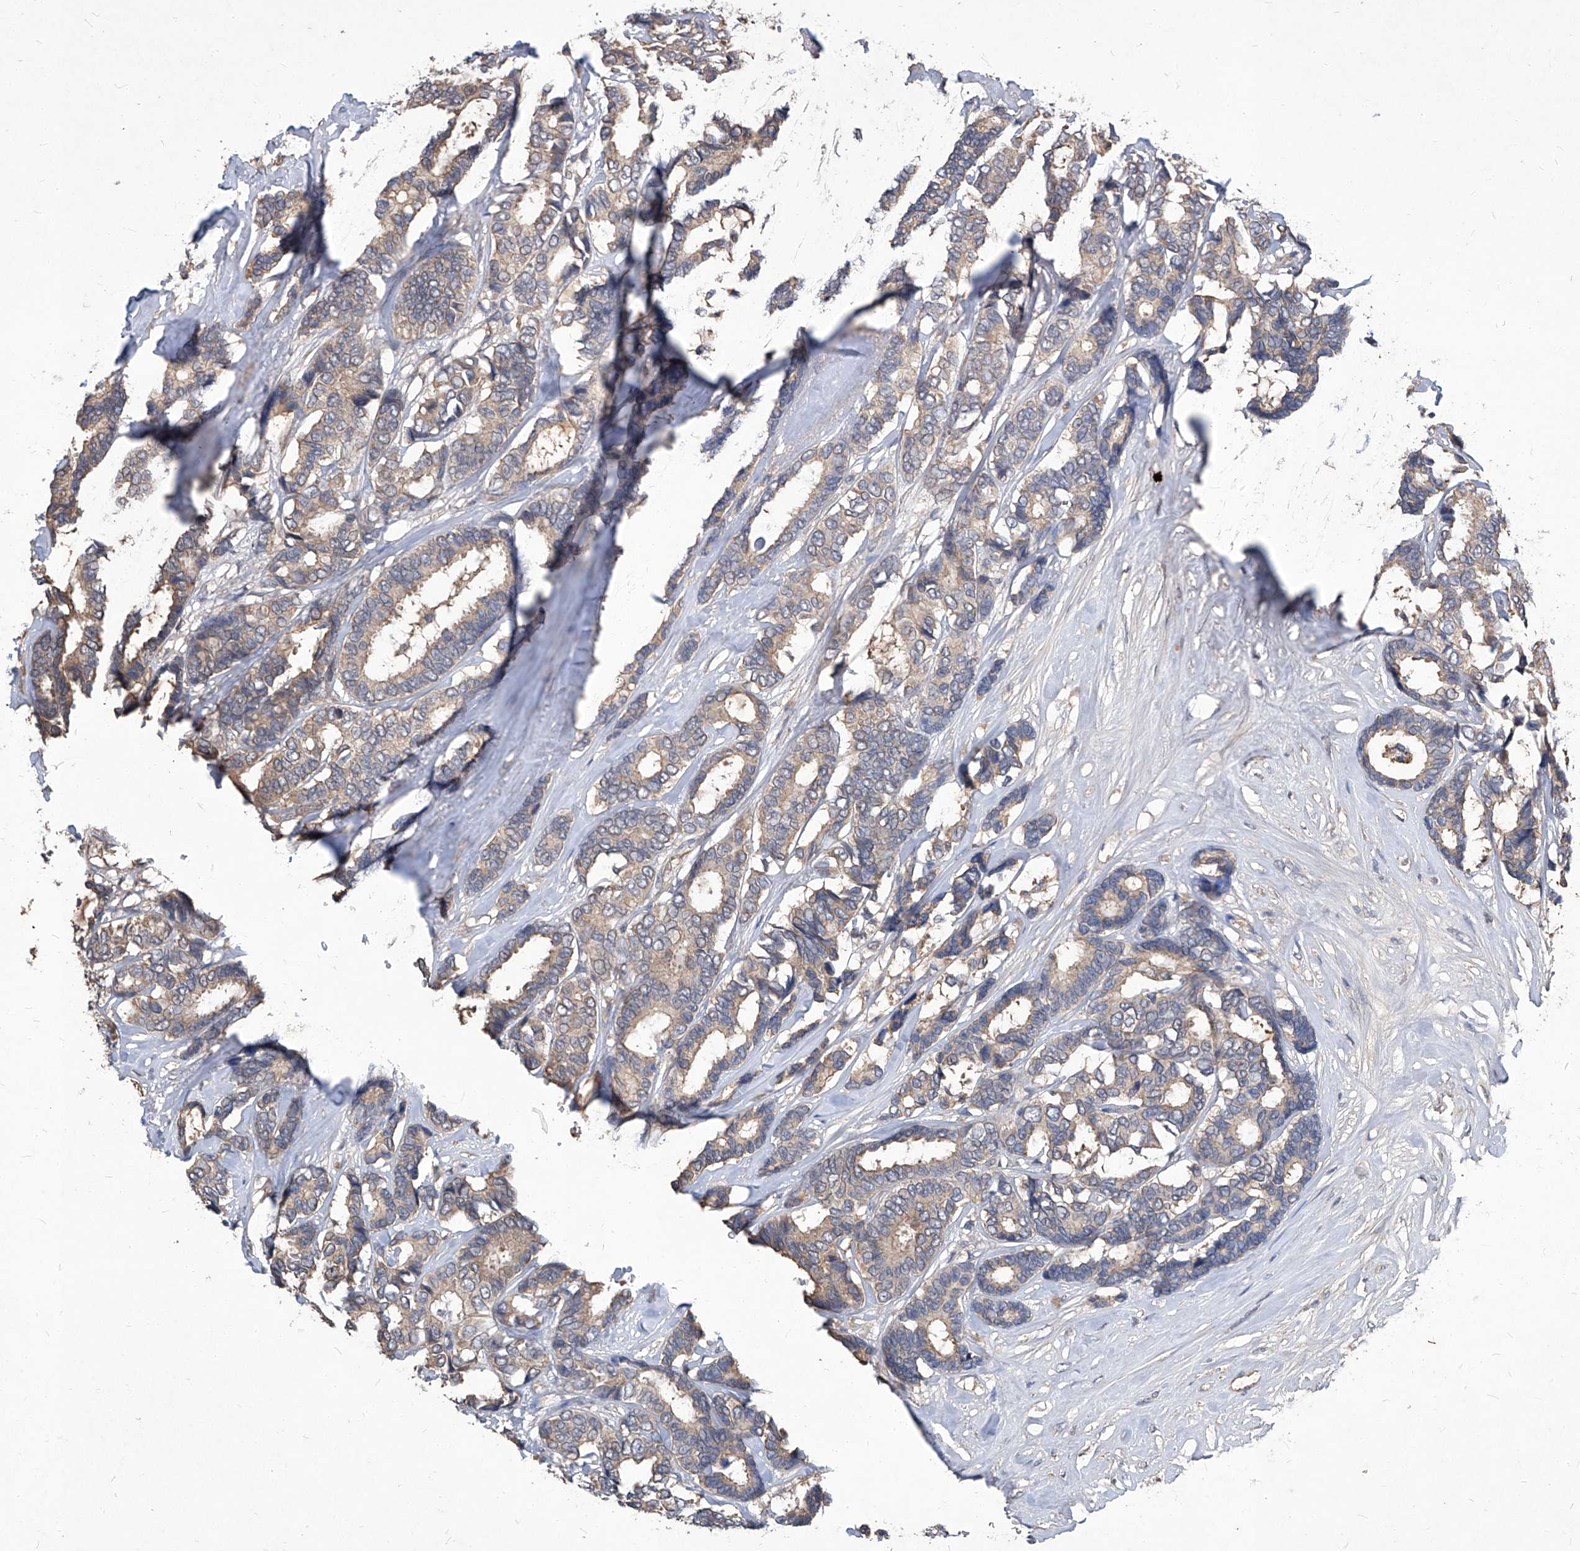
{"staining": {"intensity": "weak", "quantity": ">75%", "location": "cytoplasmic/membranous"}, "tissue": "breast cancer", "cell_type": "Tumor cells", "image_type": "cancer", "snomed": [{"axis": "morphology", "description": "Duct carcinoma"}, {"axis": "topography", "description": "Breast"}], "caption": "A brown stain highlights weak cytoplasmic/membranous staining of a protein in human breast cancer (intraductal carcinoma) tumor cells.", "gene": "SYNGR1", "patient": {"sex": "female", "age": 87}}